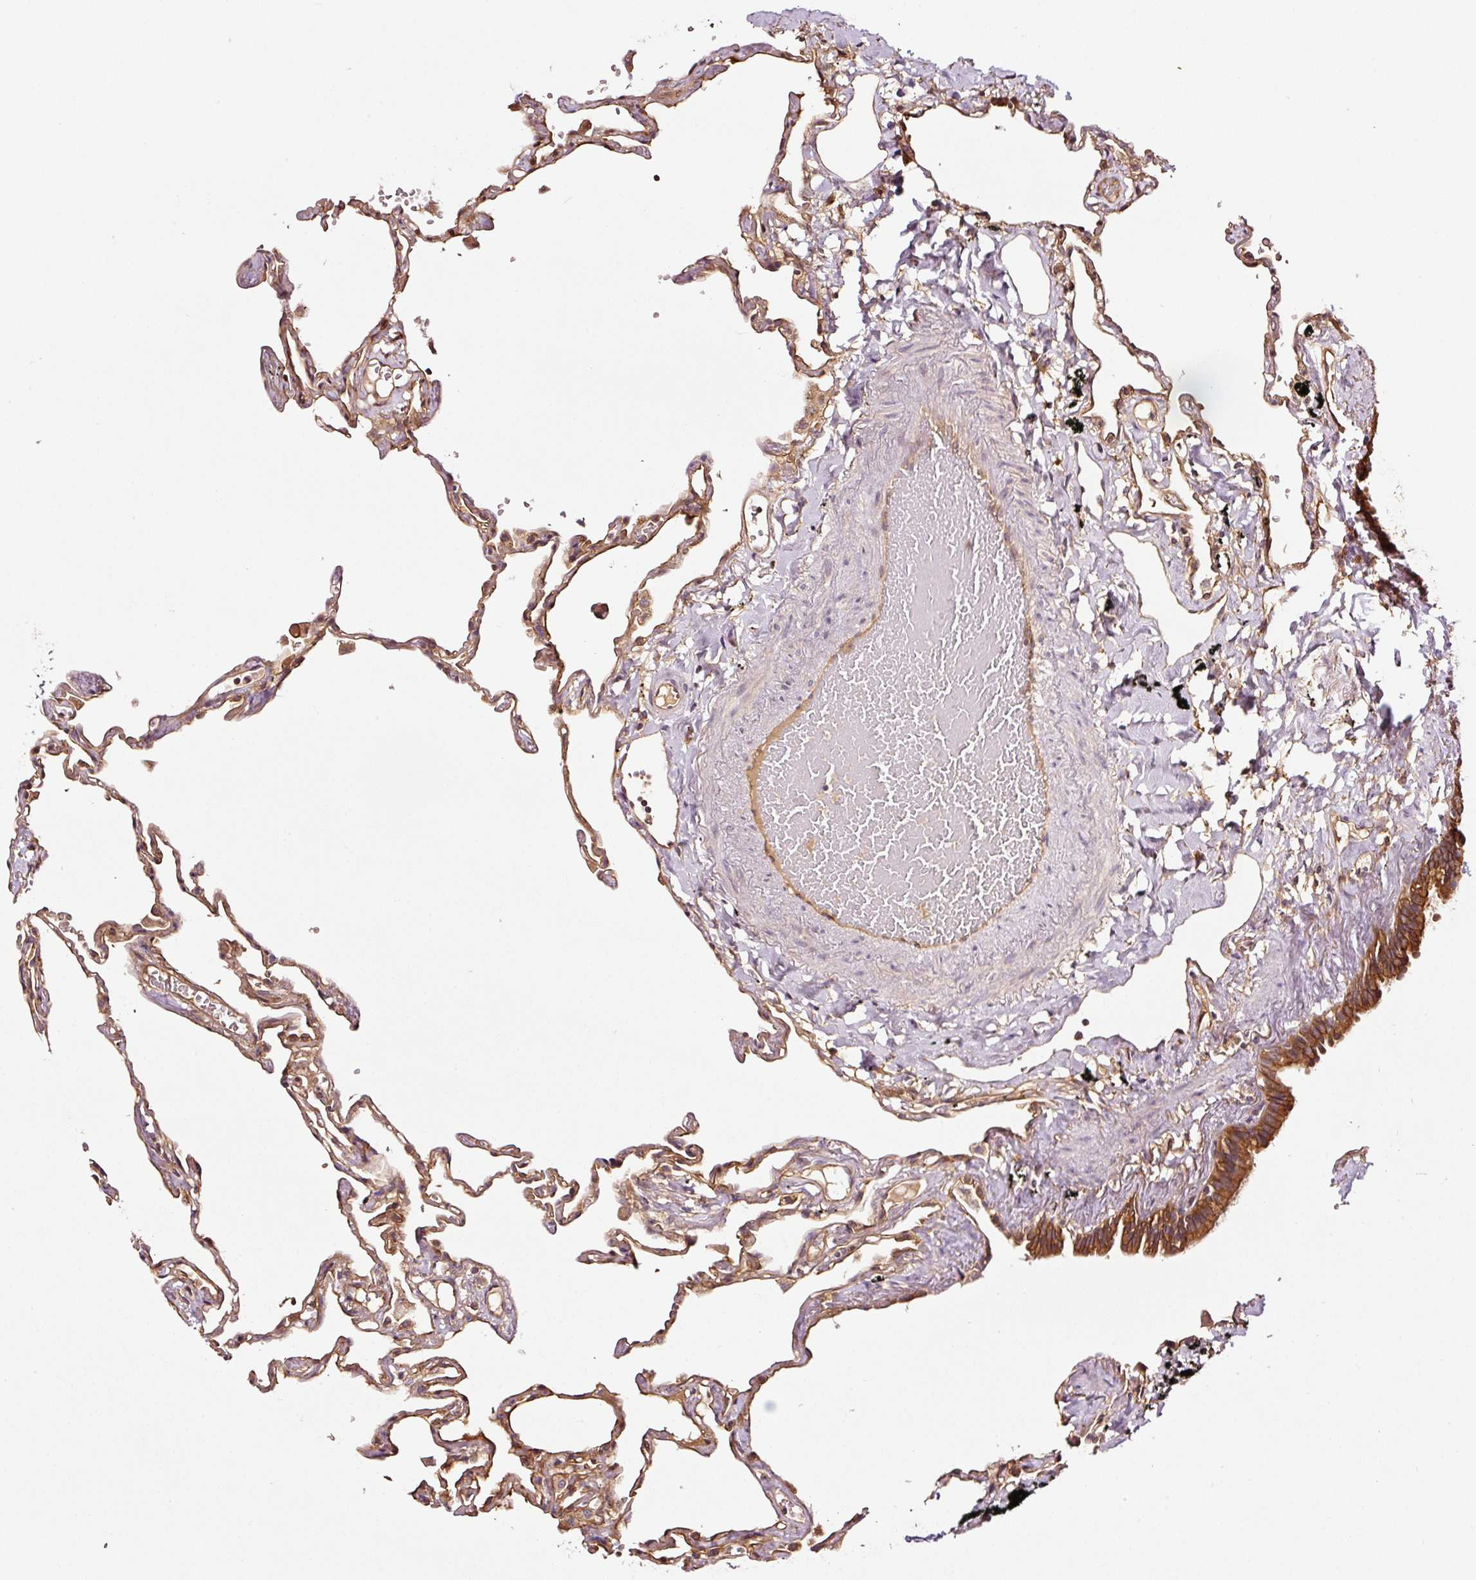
{"staining": {"intensity": "moderate", "quantity": ">75%", "location": "cytoplasmic/membranous,nuclear"}, "tissue": "lung", "cell_type": "Alveolar cells", "image_type": "normal", "snomed": [{"axis": "morphology", "description": "Normal tissue, NOS"}, {"axis": "topography", "description": "Lung"}], "caption": "Protein analysis of benign lung displays moderate cytoplasmic/membranous,nuclear staining in approximately >75% of alveolar cells. Nuclei are stained in blue.", "gene": "METAP1", "patient": {"sex": "female", "age": 67}}